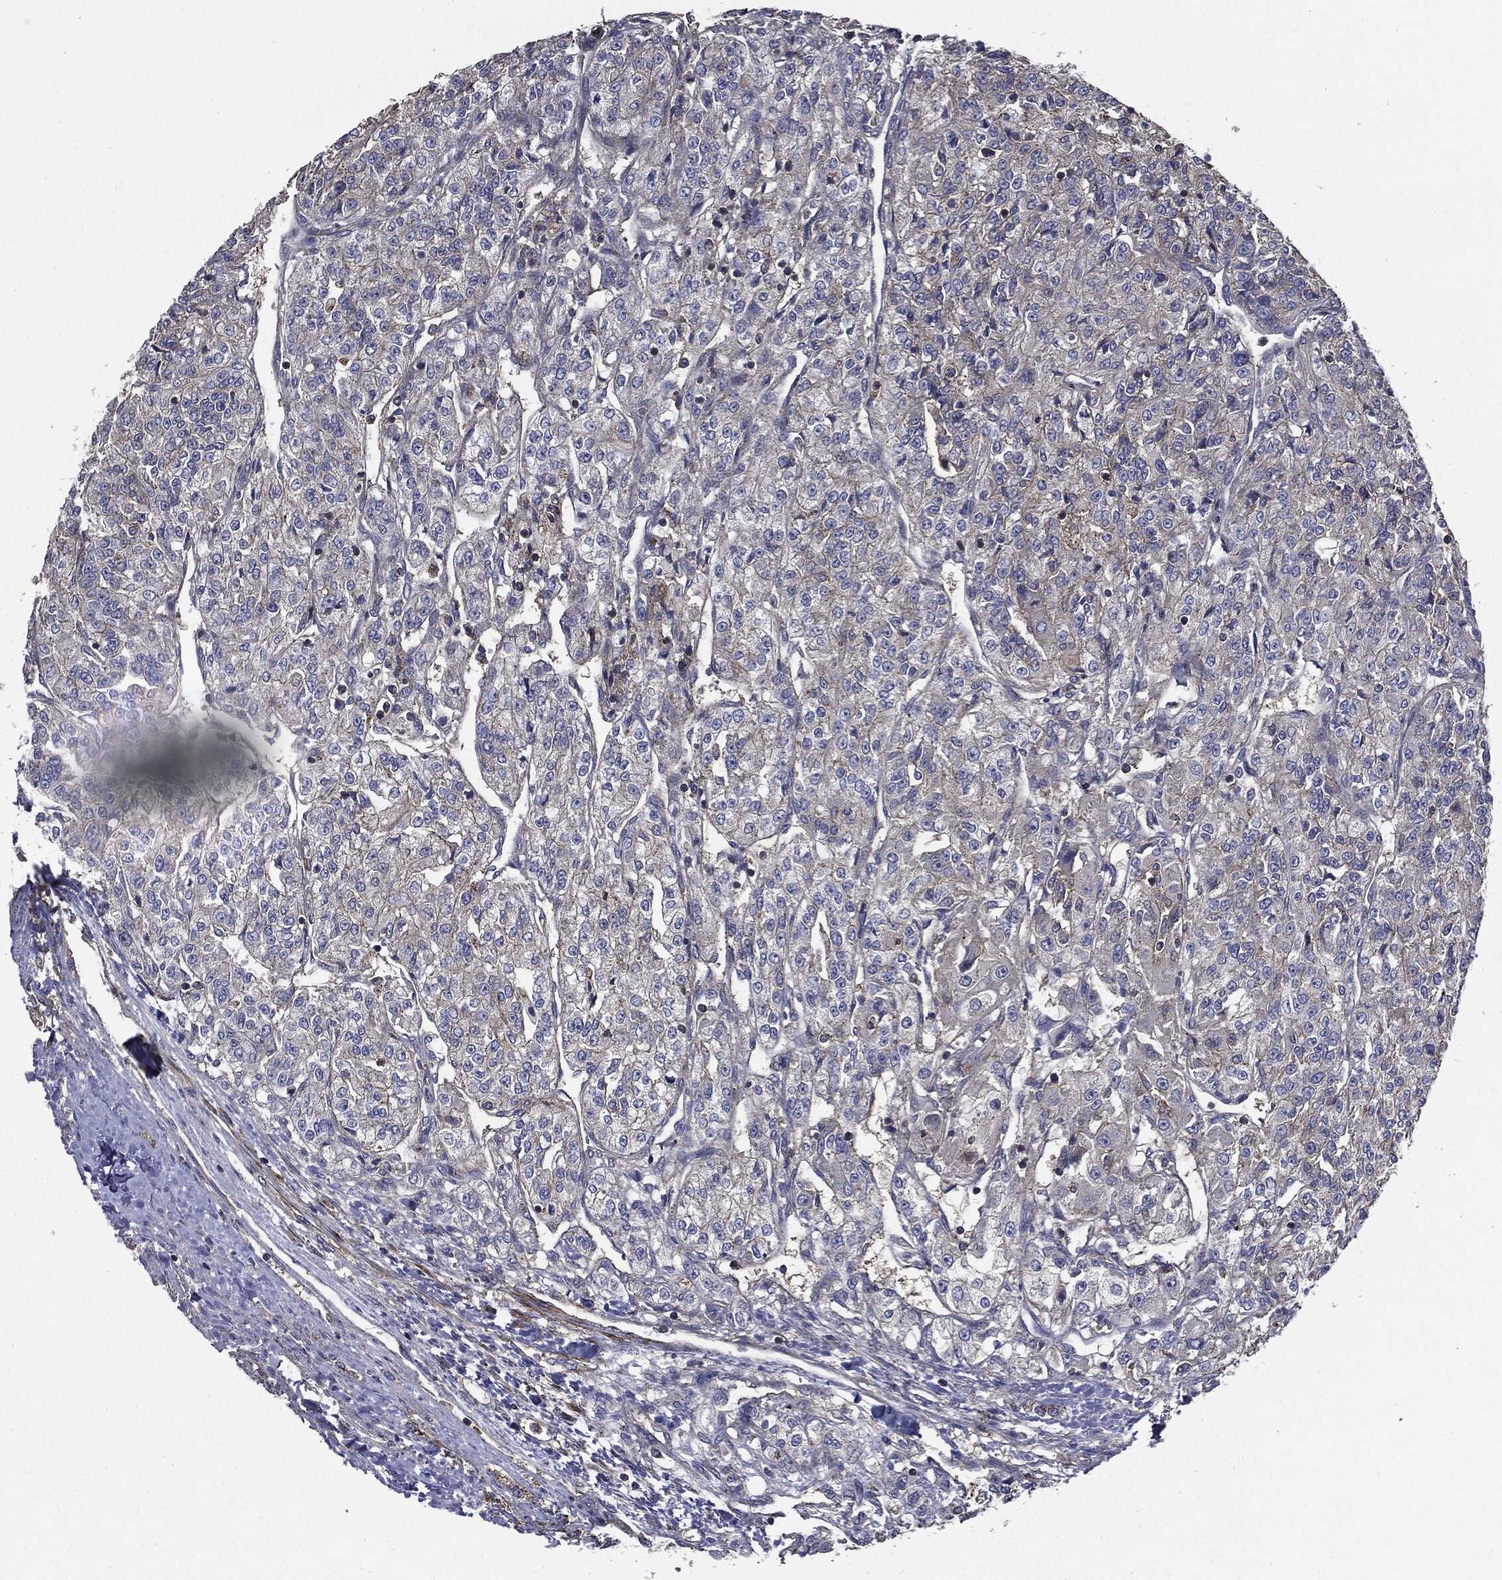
{"staining": {"intensity": "negative", "quantity": "none", "location": "none"}, "tissue": "renal cancer", "cell_type": "Tumor cells", "image_type": "cancer", "snomed": [{"axis": "morphology", "description": "Adenocarcinoma, NOS"}, {"axis": "topography", "description": "Kidney"}], "caption": "Immunohistochemical staining of renal cancer displays no significant expression in tumor cells. (Stains: DAB immunohistochemistry (IHC) with hematoxylin counter stain, Microscopy: brightfield microscopy at high magnification).", "gene": "PDCD6IP", "patient": {"sex": "female", "age": 63}}